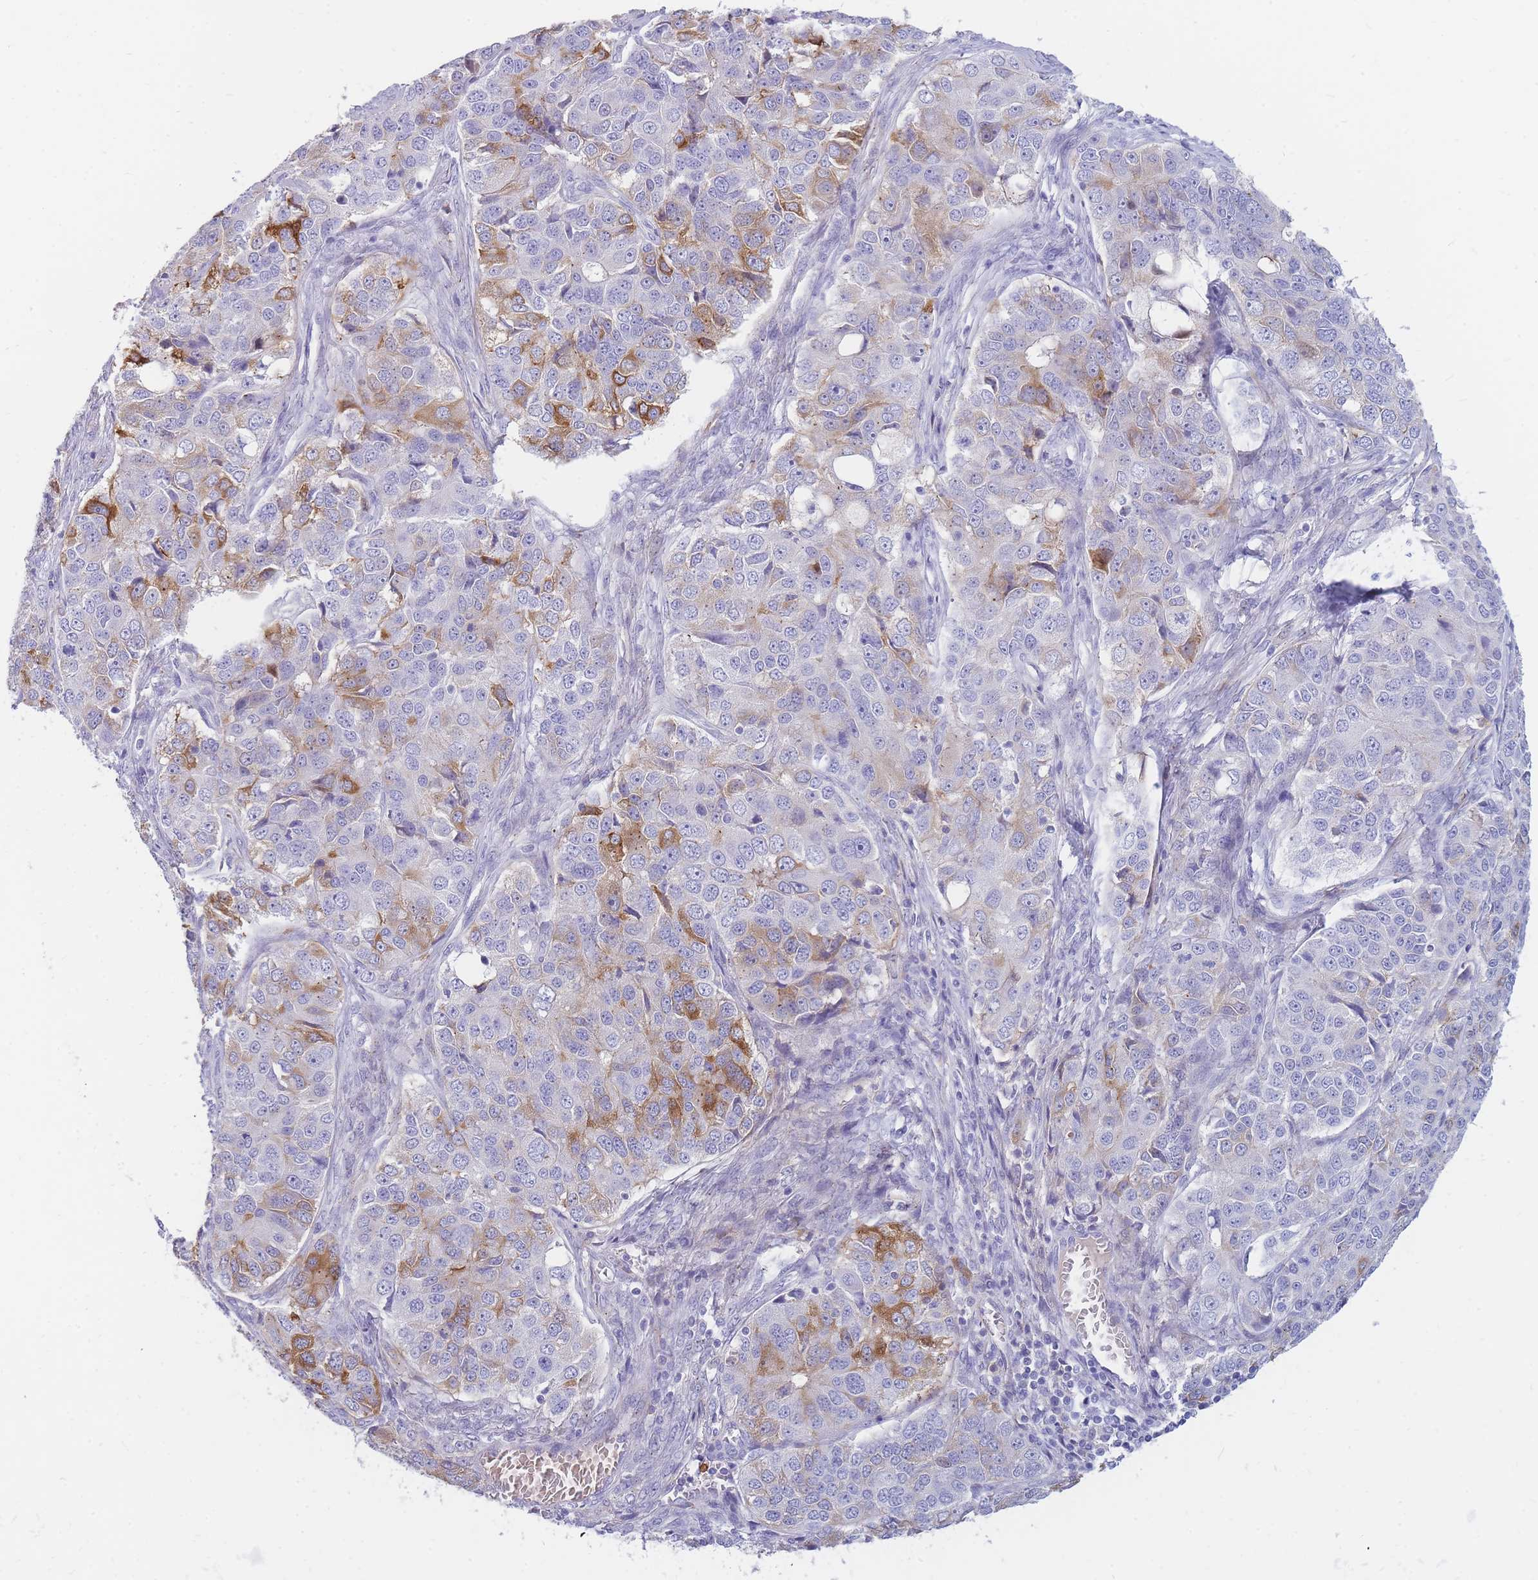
{"staining": {"intensity": "moderate", "quantity": "25%-75%", "location": "cytoplasmic/membranous"}, "tissue": "ovarian cancer", "cell_type": "Tumor cells", "image_type": "cancer", "snomed": [{"axis": "morphology", "description": "Carcinoma, endometroid"}, {"axis": "topography", "description": "Ovary"}], "caption": "Ovarian cancer stained with immunohistochemistry (IHC) shows moderate cytoplasmic/membranous staining in approximately 25%-75% of tumor cells.", "gene": "NKX1-2", "patient": {"sex": "female", "age": 51}}